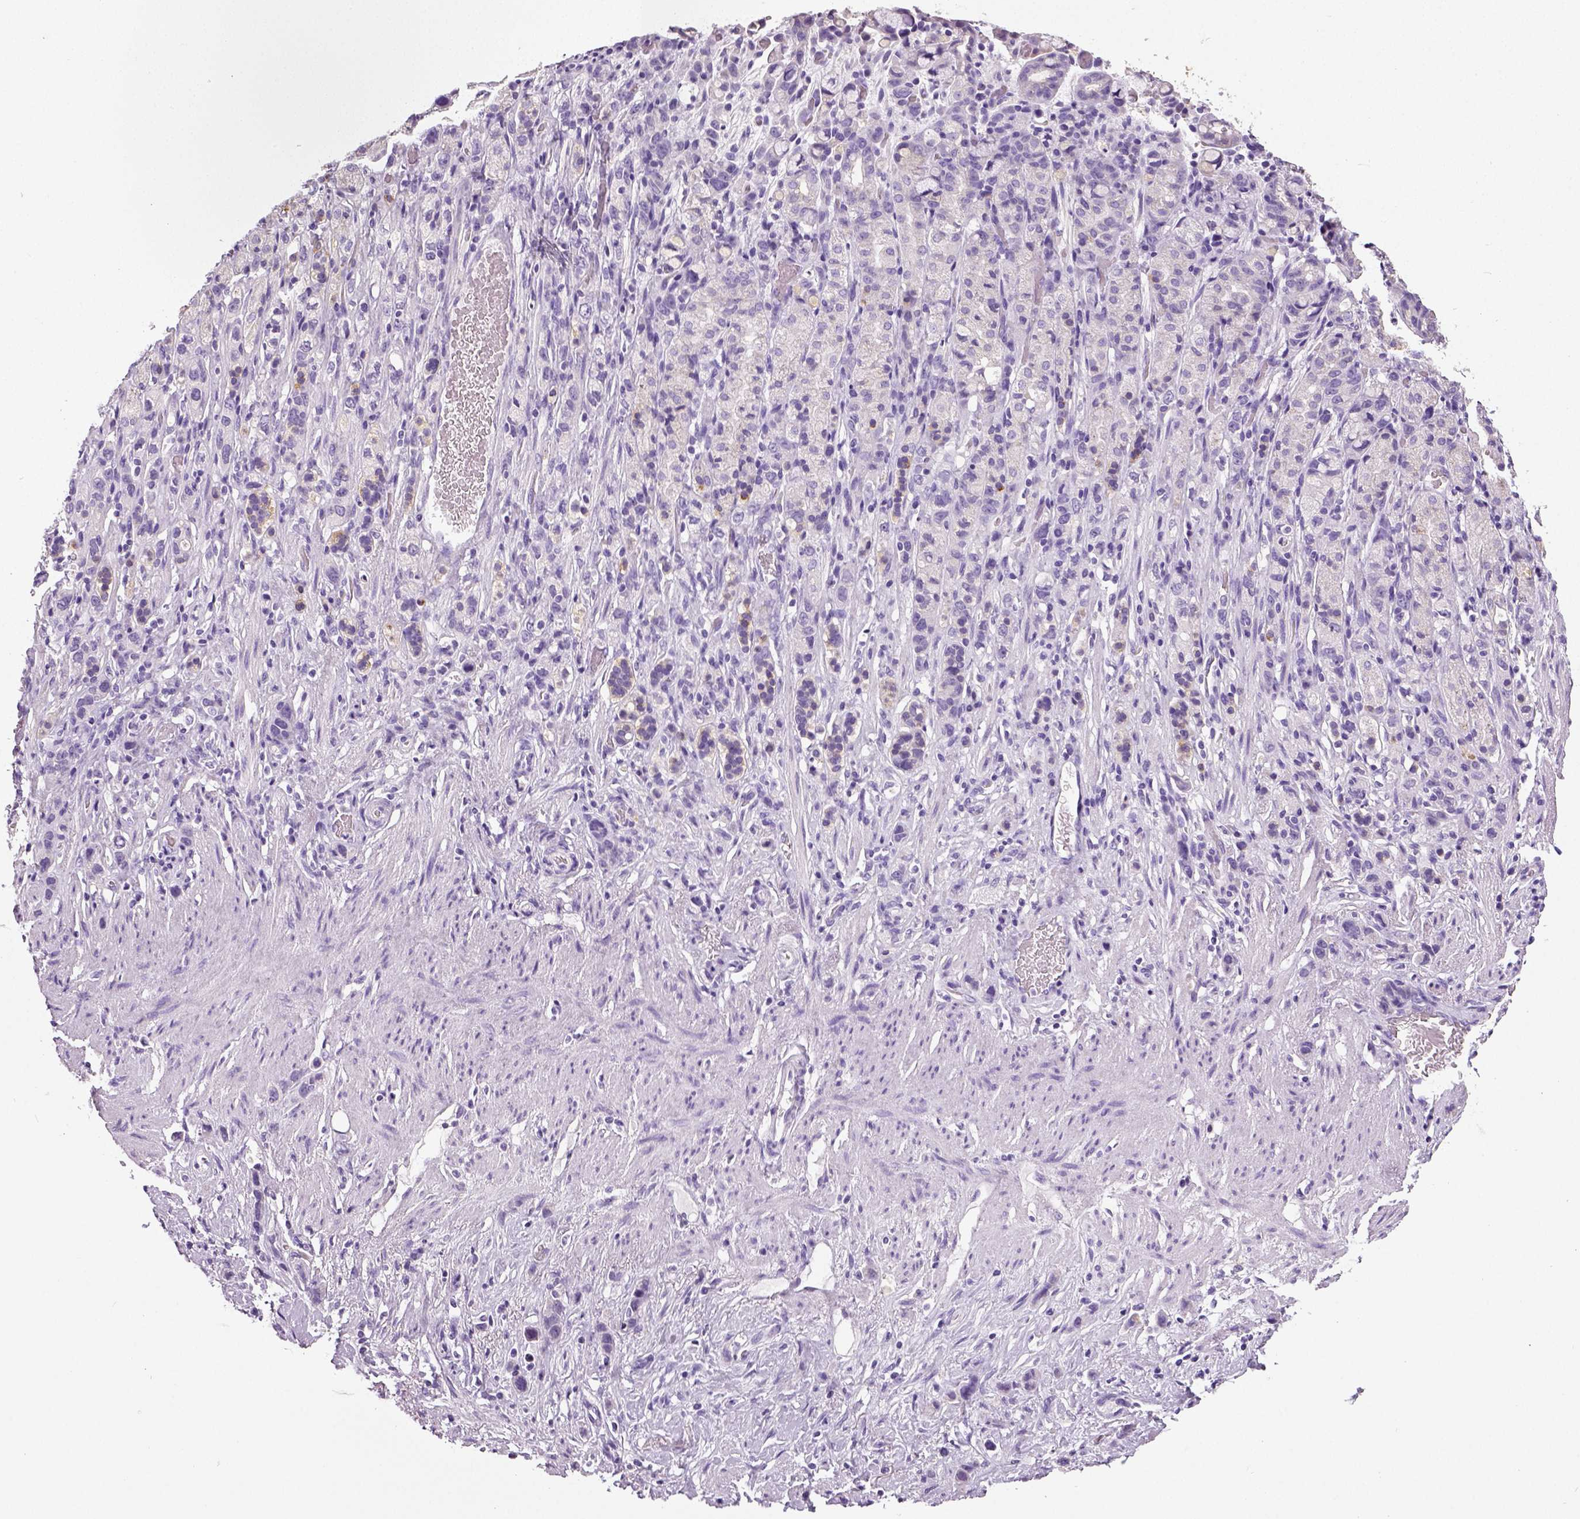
{"staining": {"intensity": "negative", "quantity": "none", "location": "none"}, "tissue": "stomach cancer", "cell_type": "Tumor cells", "image_type": "cancer", "snomed": [{"axis": "morphology", "description": "Adenocarcinoma, NOS"}, {"axis": "topography", "description": "Stomach"}], "caption": "DAB (3,3'-diaminobenzidine) immunohistochemical staining of human stomach cancer displays no significant staining in tumor cells.", "gene": "NECAB2", "patient": {"sex": "female", "age": 65}}